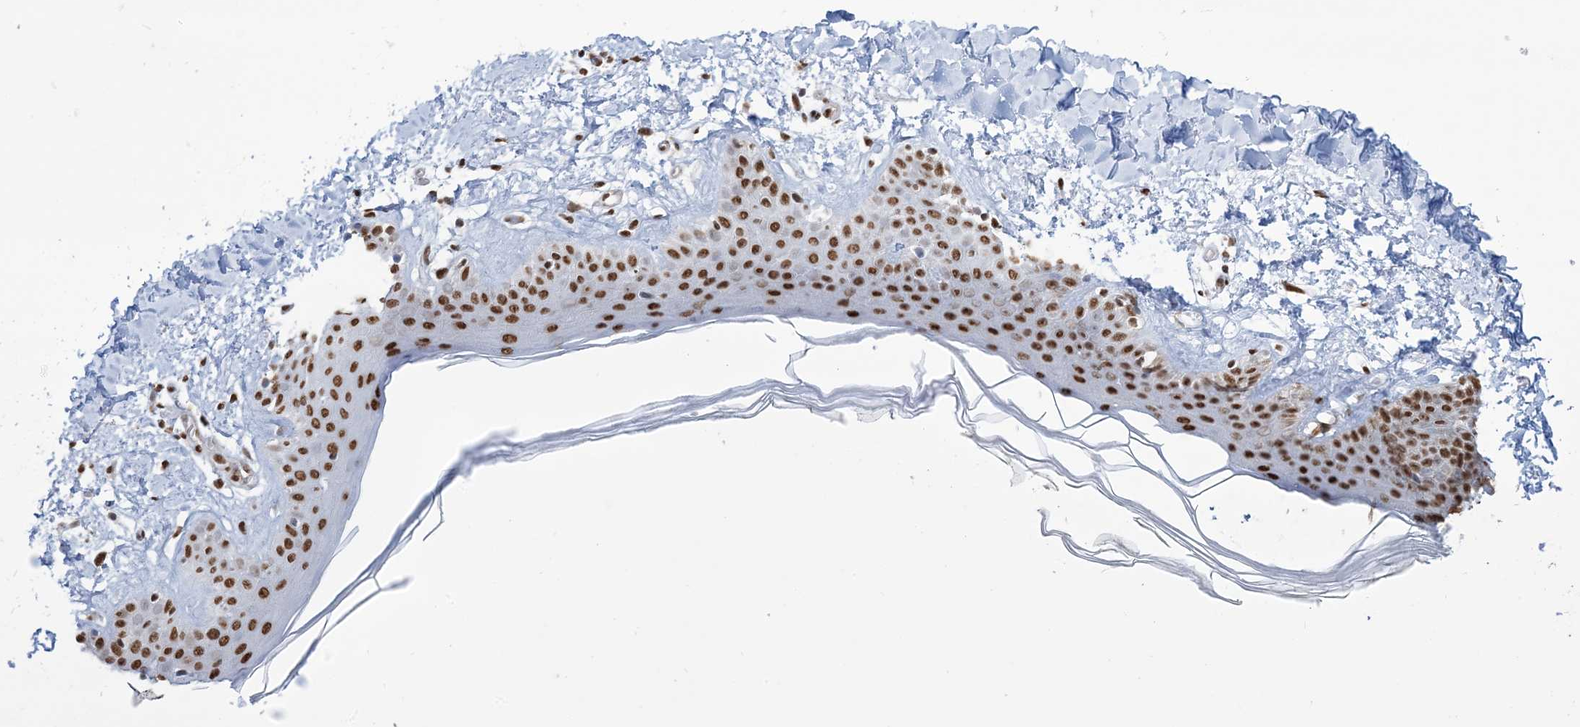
{"staining": {"intensity": "strong", "quantity": "25%-75%", "location": "nuclear"}, "tissue": "skin", "cell_type": "Fibroblasts", "image_type": "normal", "snomed": [{"axis": "morphology", "description": "Normal tissue, NOS"}, {"axis": "topography", "description": "Skin"}], "caption": "Protein staining by immunohistochemistry displays strong nuclear expression in about 25%-75% of fibroblasts in benign skin. (IHC, brightfield microscopy, high magnification).", "gene": "ZNF792", "patient": {"sex": "female", "age": 64}}